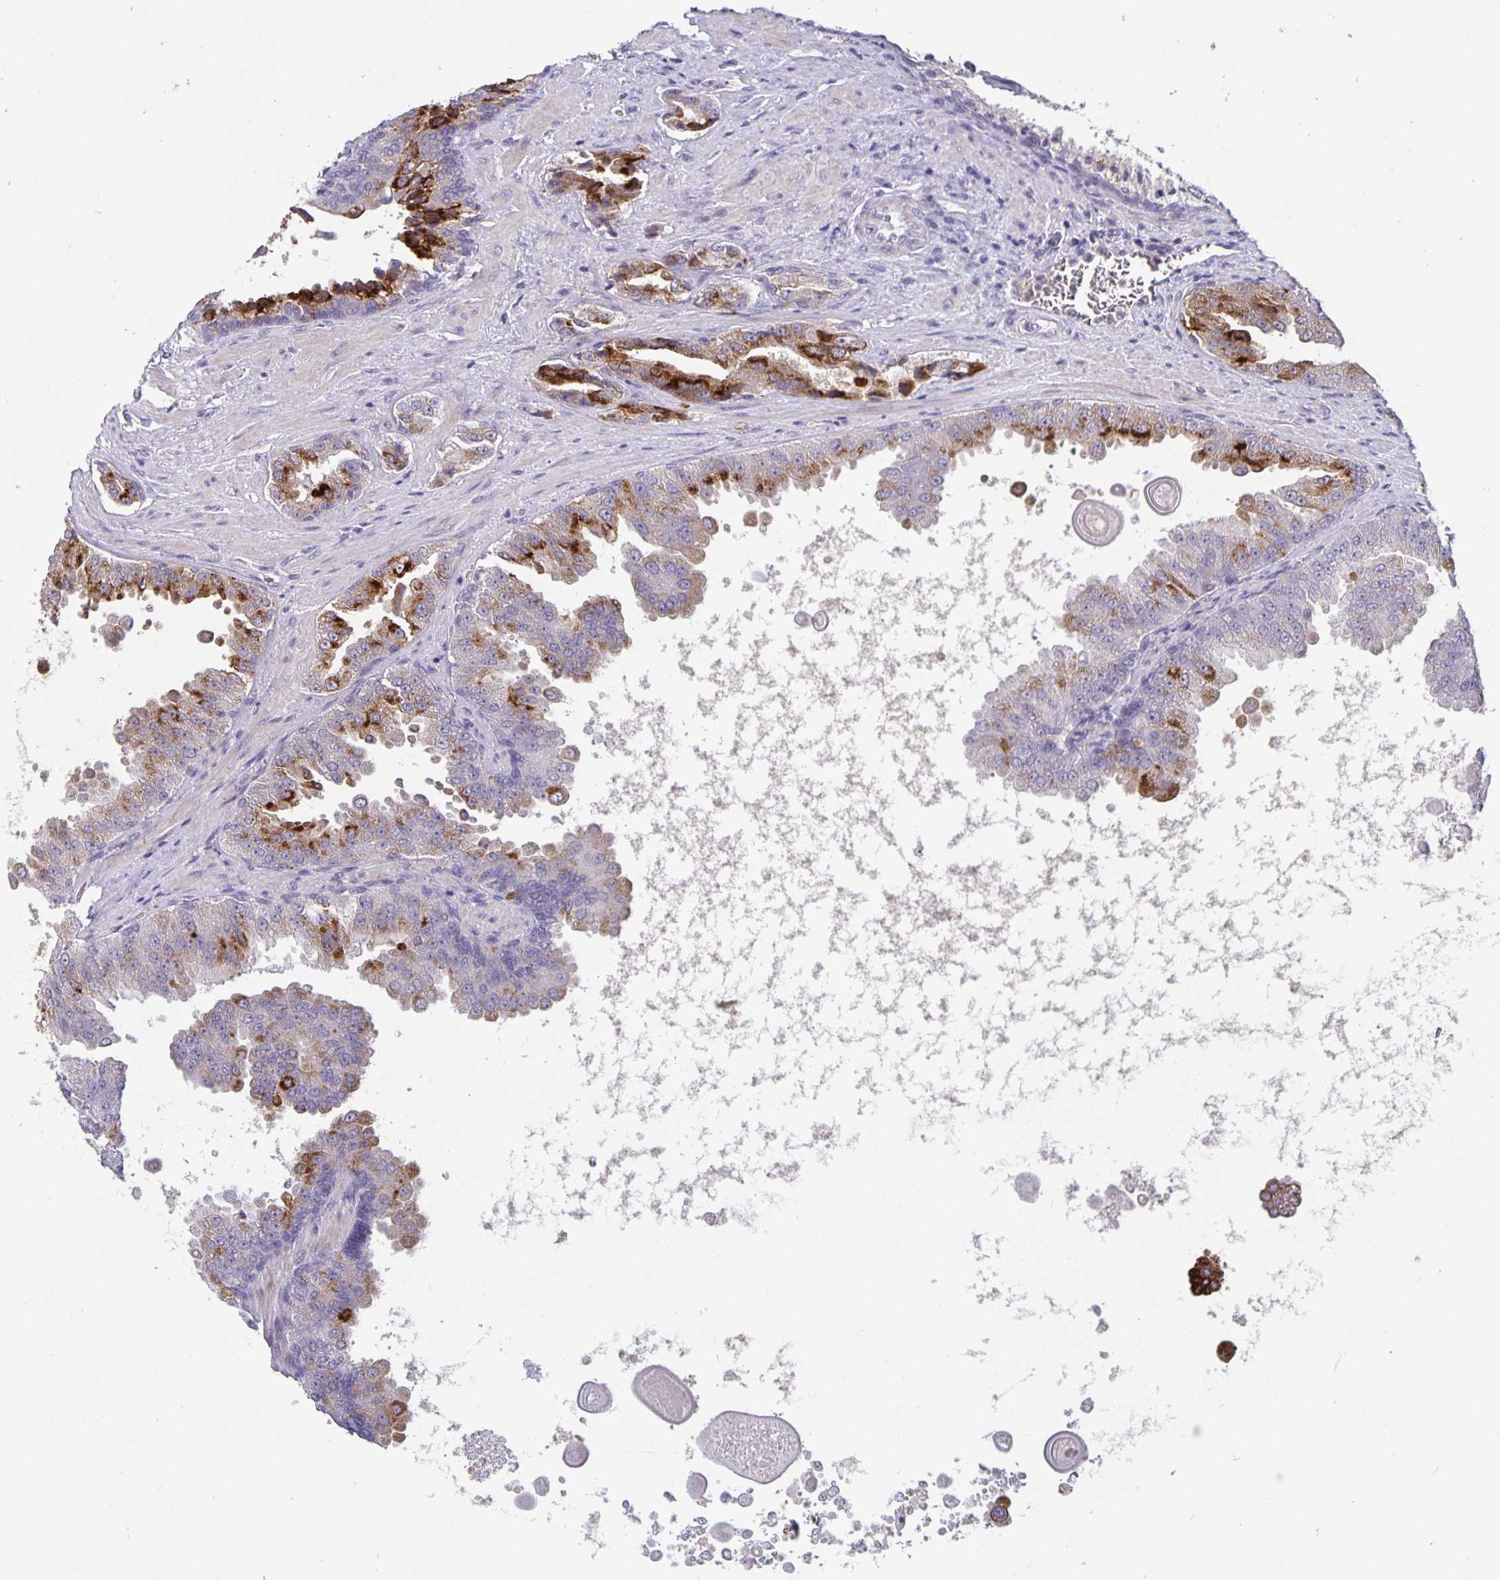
{"staining": {"intensity": "strong", "quantity": "<25%", "location": "cytoplasmic/membranous"}, "tissue": "prostate cancer", "cell_type": "Tumor cells", "image_type": "cancer", "snomed": [{"axis": "morphology", "description": "Adenocarcinoma, Low grade"}, {"axis": "topography", "description": "Prostate"}], "caption": "An image of prostate cancer (low-grade adenocarcinoma) stained for a protein demonstrates strong cytoplasmic/membranous brown staining in tumor cells.", "gene": "GDF15", "patient": {"sex": "male", "age": 67}}